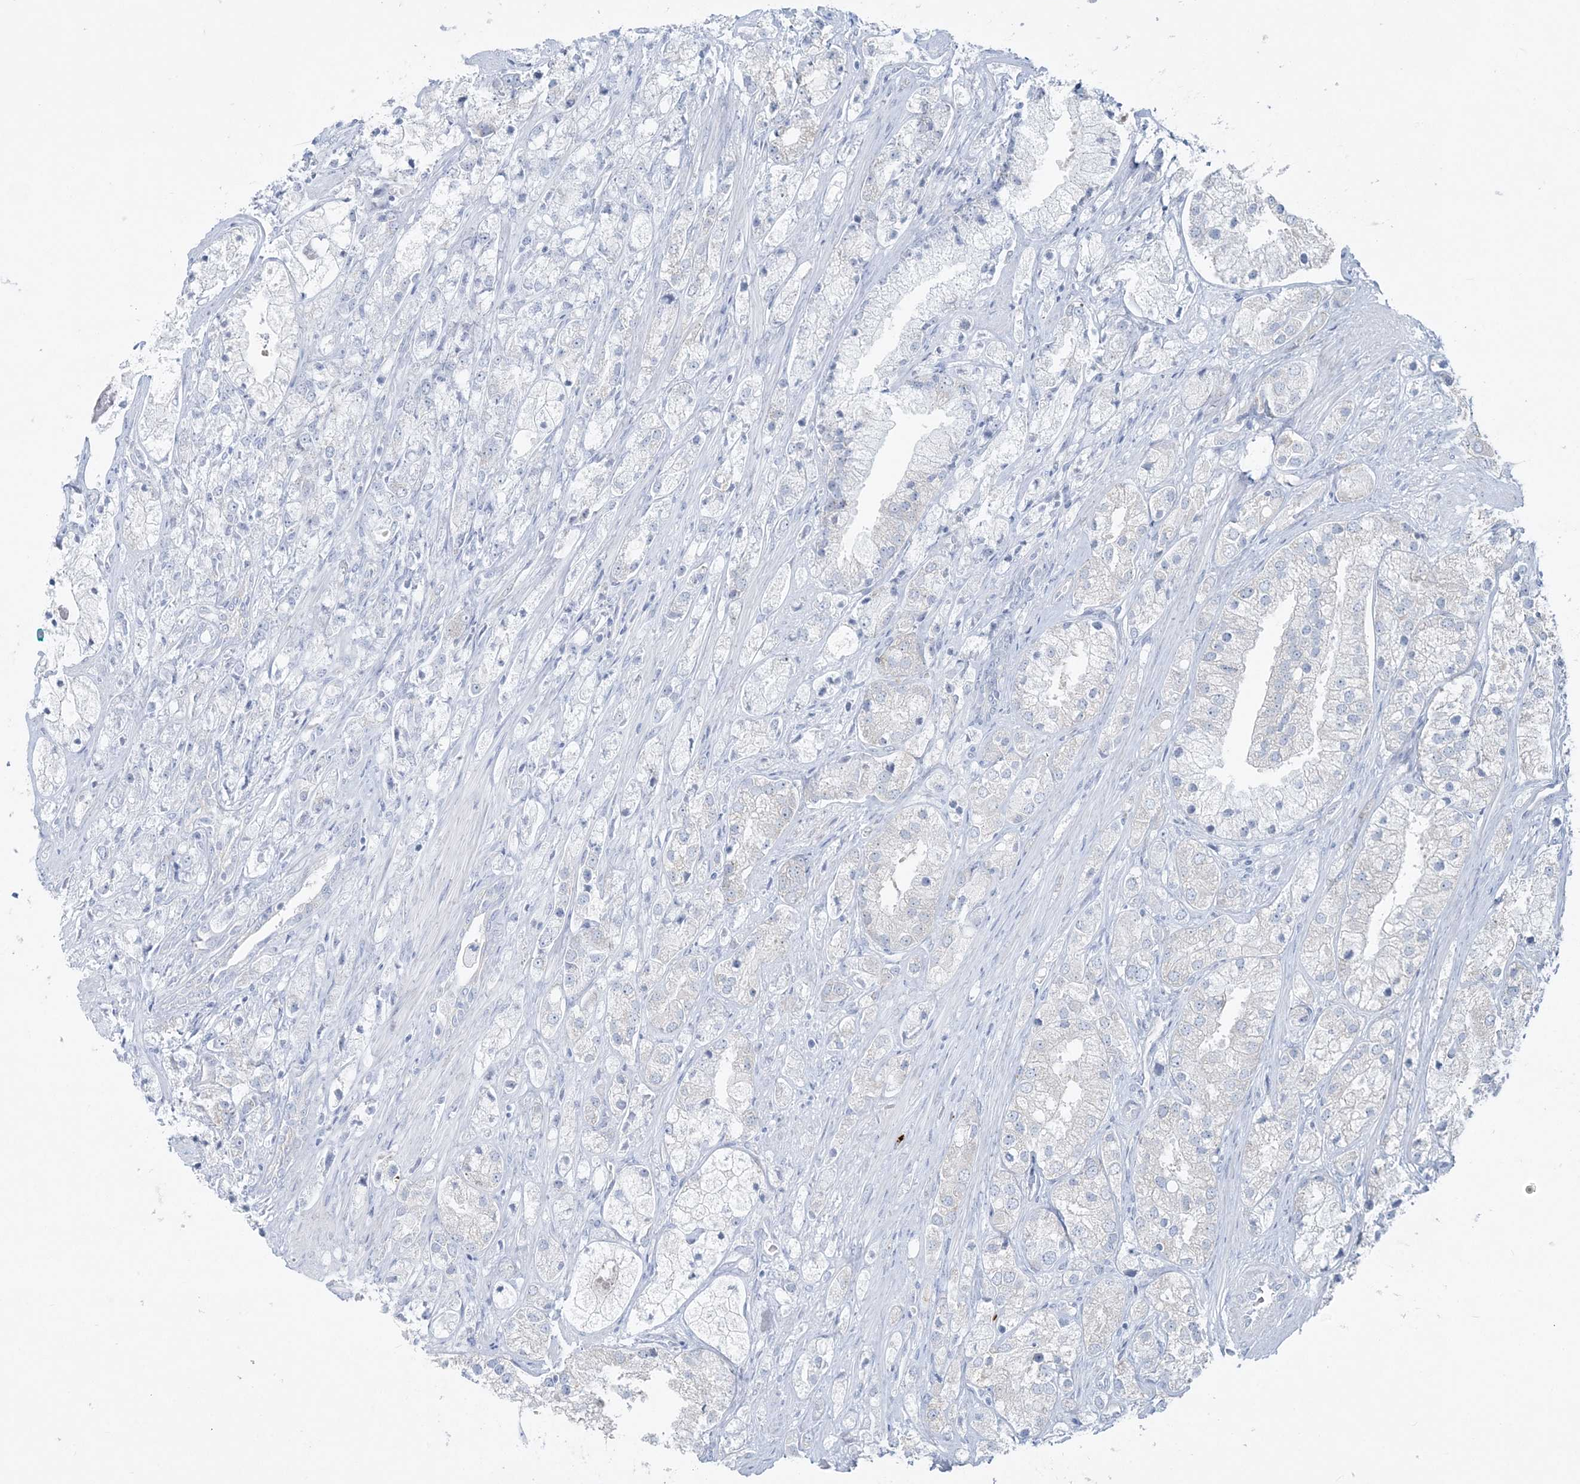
{"staining": {"intensity": "negative", "quantity": "none", "location": "none"}, "tissue": "prostate cancer", "cell_type": "Tumor cells", "image_type": "cancer", "snomed": [{"axis": "morphology", "description": "Adenocarcinoma, High grade"}, {"axis": "topography", "description": "Prostate"}], "caption": "Tumor cells show no significant protein staining in prostate adenocarcinoma (high-grade).", "gene": "CCNJ", "patient": {"sex": "male", "age": 50}}